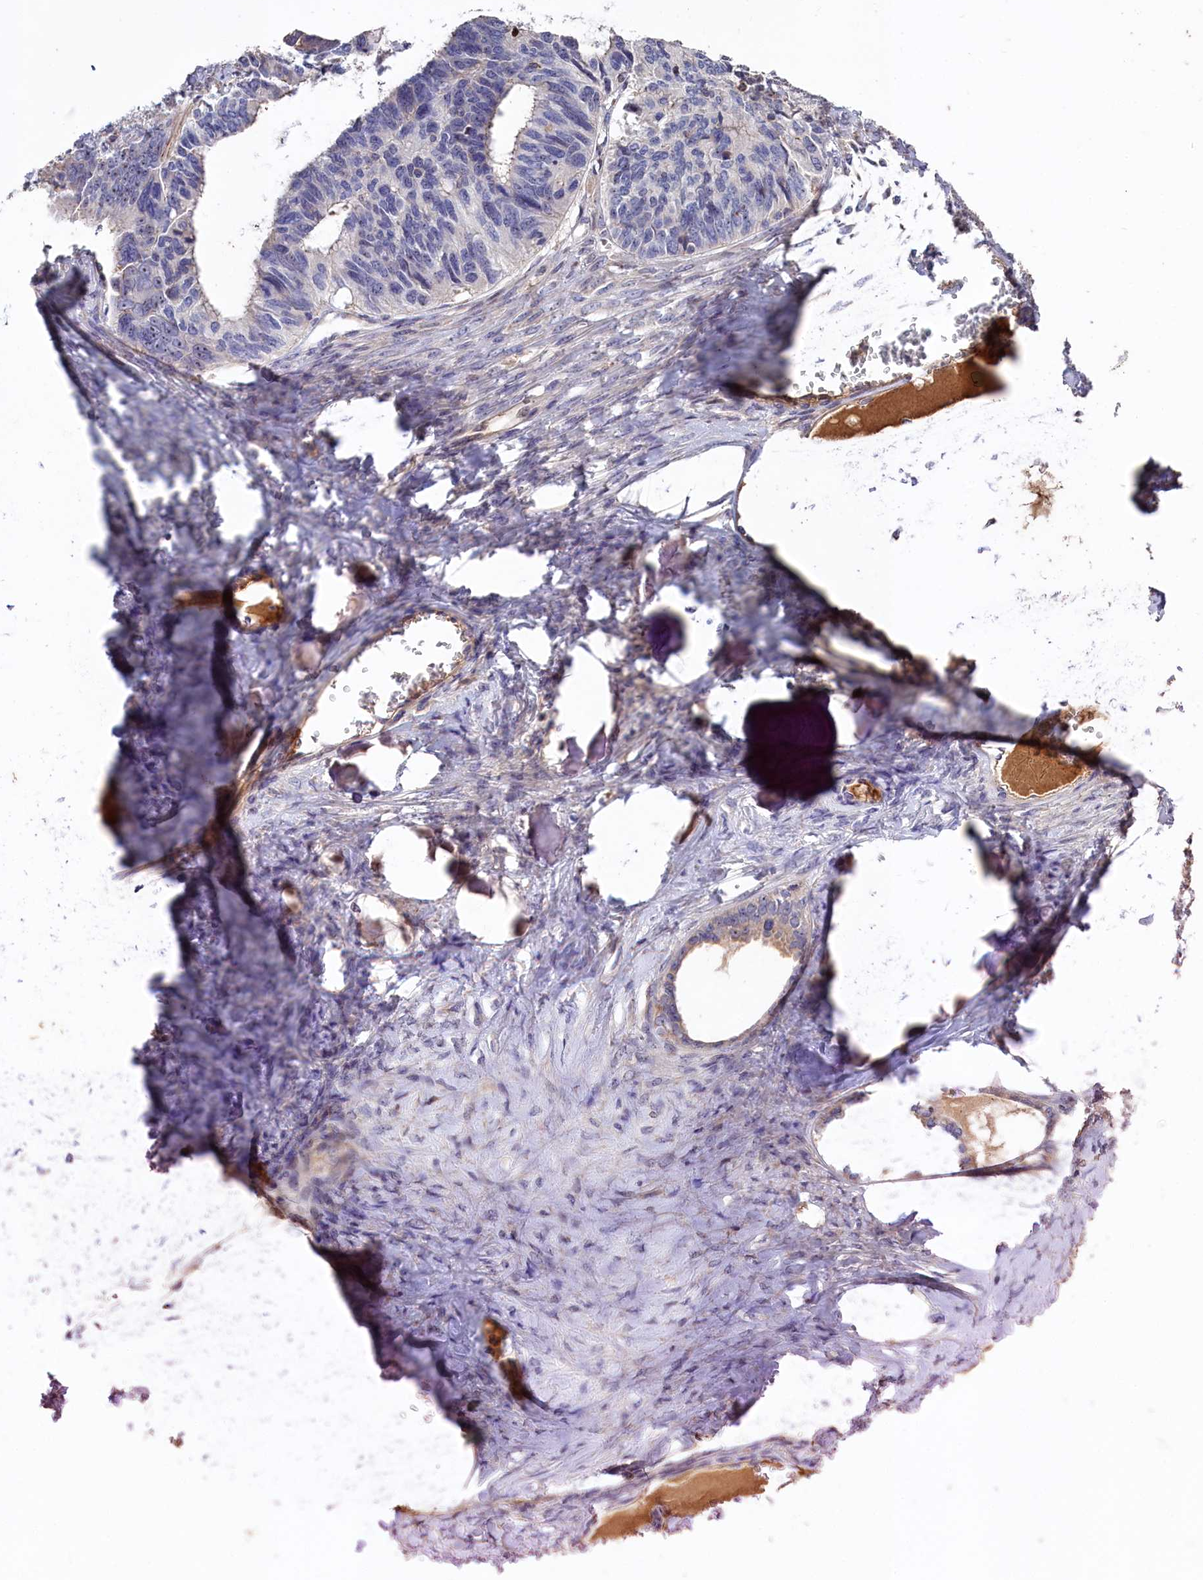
{"staining": {"intensity": "moderate", "quantity": "<25%", "location": "nuclear"}, "tissue": "ovarian cancer", "cell_type": "Tumor cells", "image_type": "cancer", "snomed": [{"axis": "morphology", "description": "Cystadenocarcinoma, serous, NOS"}, {"axis": "topography", "description": "Ovary"}], "caption": "Moderate nuclear protein expression is identified in approximately <25% of tumor cells in ovarian serous cystadenocarcinoma.", "gene": "RPUSD3", "patient": {"sex": "female", "age": 79}}